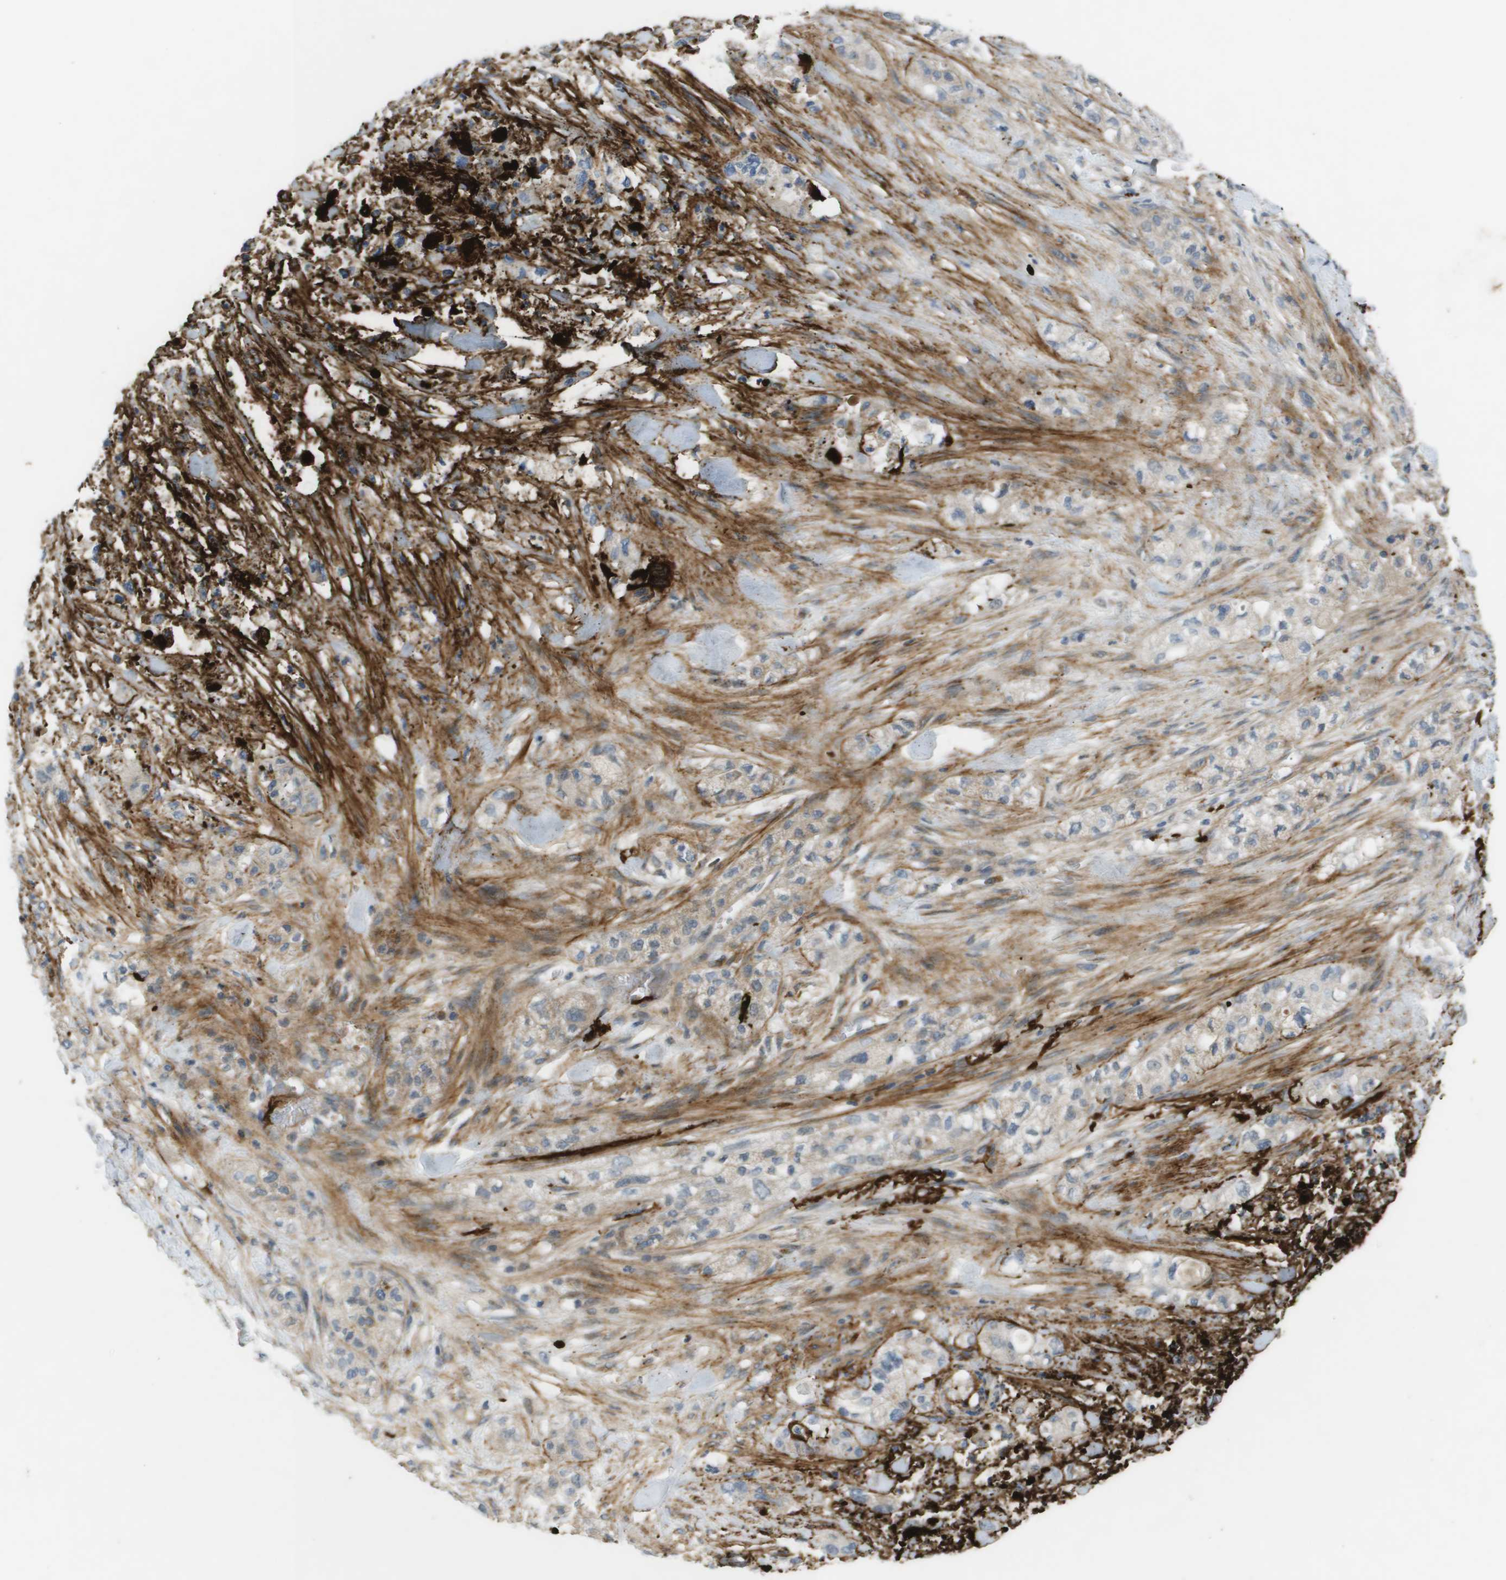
{"staining": {"intensity": "weak", "quantity": "<25%", "location": "cytoplasmic/membranous"}, "tissue": "pancreatic cancer", "cell_type": "Tumor cells", "image_type": "cancer", "snomed": [{"axis": "morphology", "description": "Adenocarcinoma, NOS"}, {"axis": "topography", "description": "Pancreas"}], "caption": "Pancreatic adenocarcinoma was stained to show a protein in brown. There is no significant expression in tumor cells. (DAB (3,3'-diaminobenzidine) IHC visualized using brightfield microscopy, high magnification).", "gene": "VTN", "patient": {"sex": "female", "age": 78}}